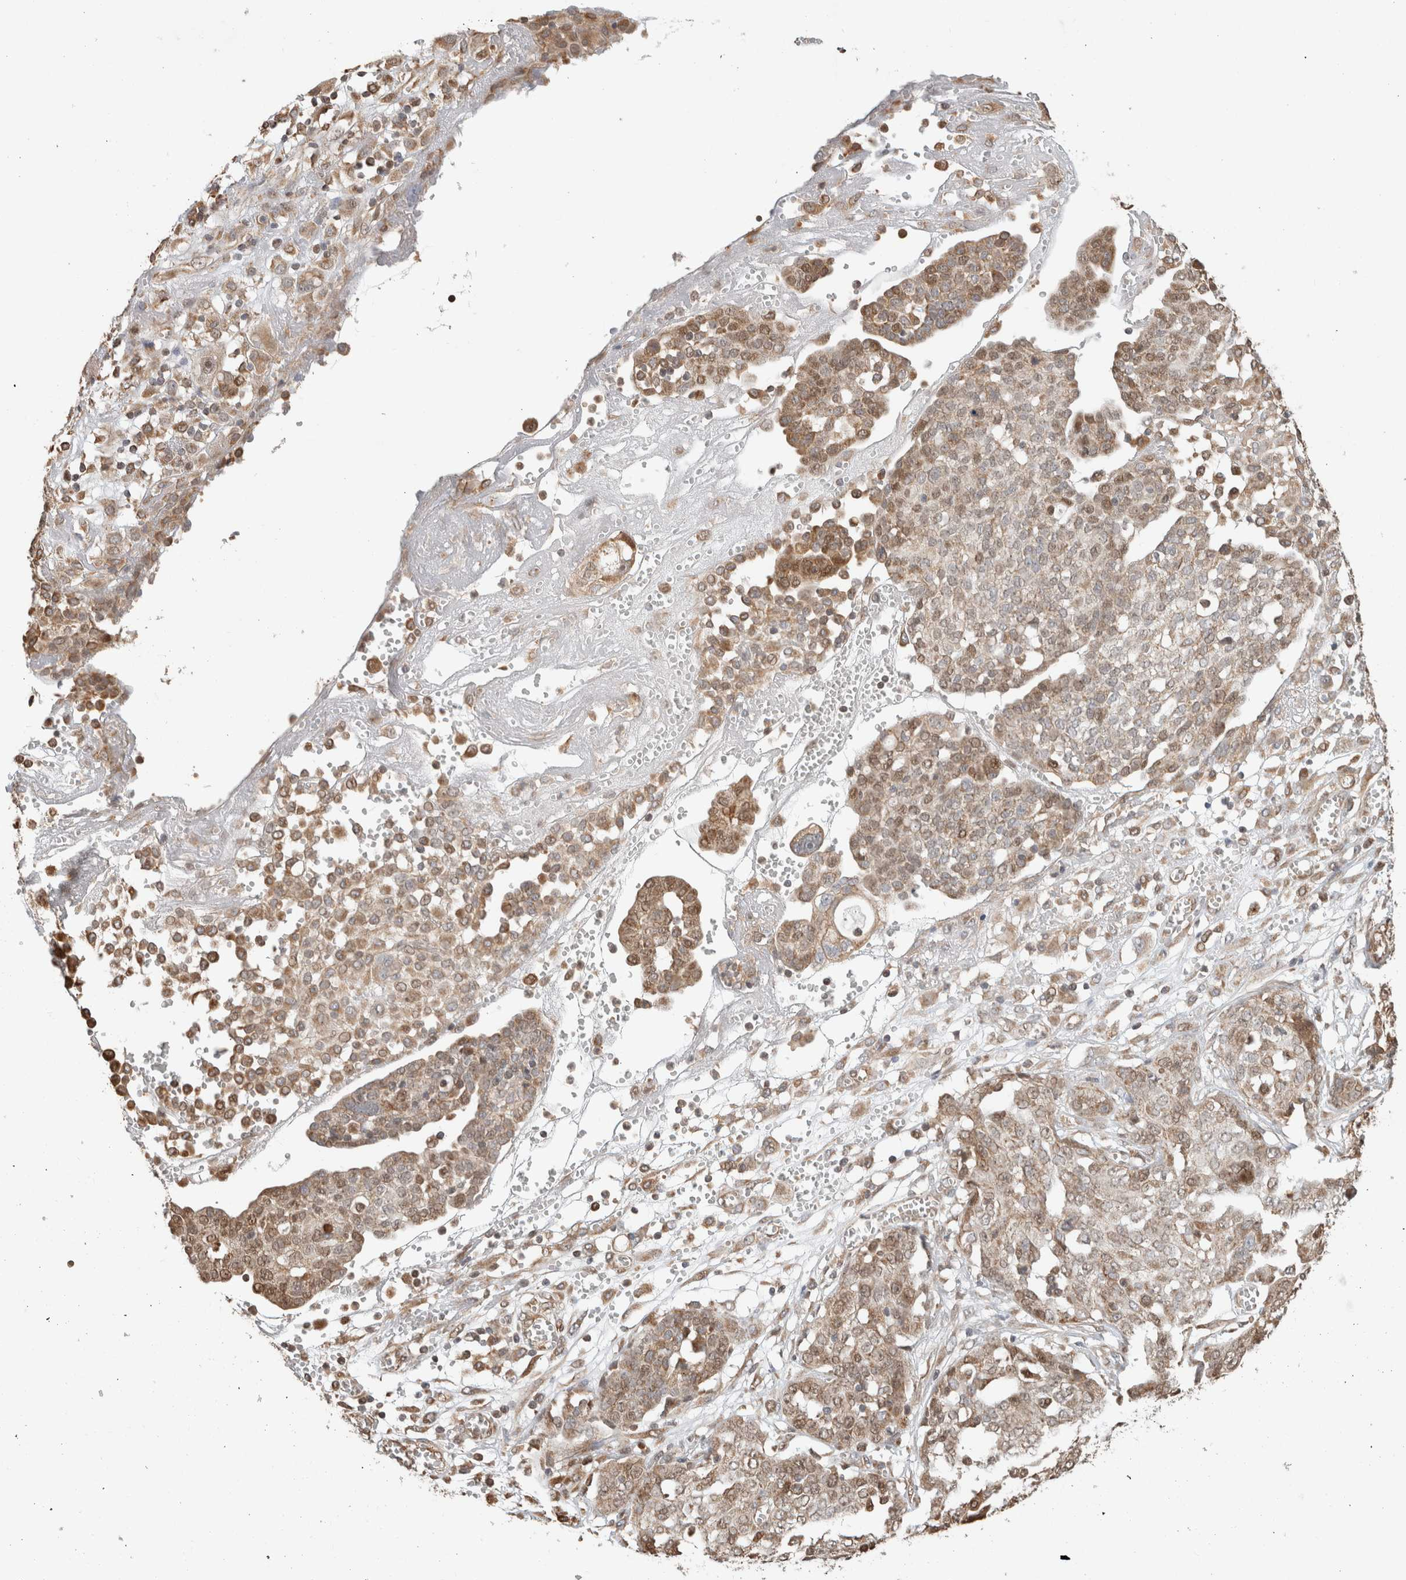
{"staining": {"intensity": "weak", "quantity": ">75%", "location": "cytoplasmic/membranous,nuclear"}, "tissue": "ovarian cancer", "cell_type": "Tumor cells", "image_type": "cancer", "snomed": [{"axis": "morphology", "description": "Cystadenocarcinoma, serous, NOS"}, {"axis": "topography", "description": "Soft tissue"}, {"axis": "topography", "description": "Ovary"}], "caption": "Immunohistochemistry image of ovarian cancer stained for a protein (brown), which demonstrates low levels of weak cytoplasmic/membranous and nuclear positivity in approximately >75% of tumor cells.", "gene": "GINS4", "patient": {"sex": "female", "age": 57}}